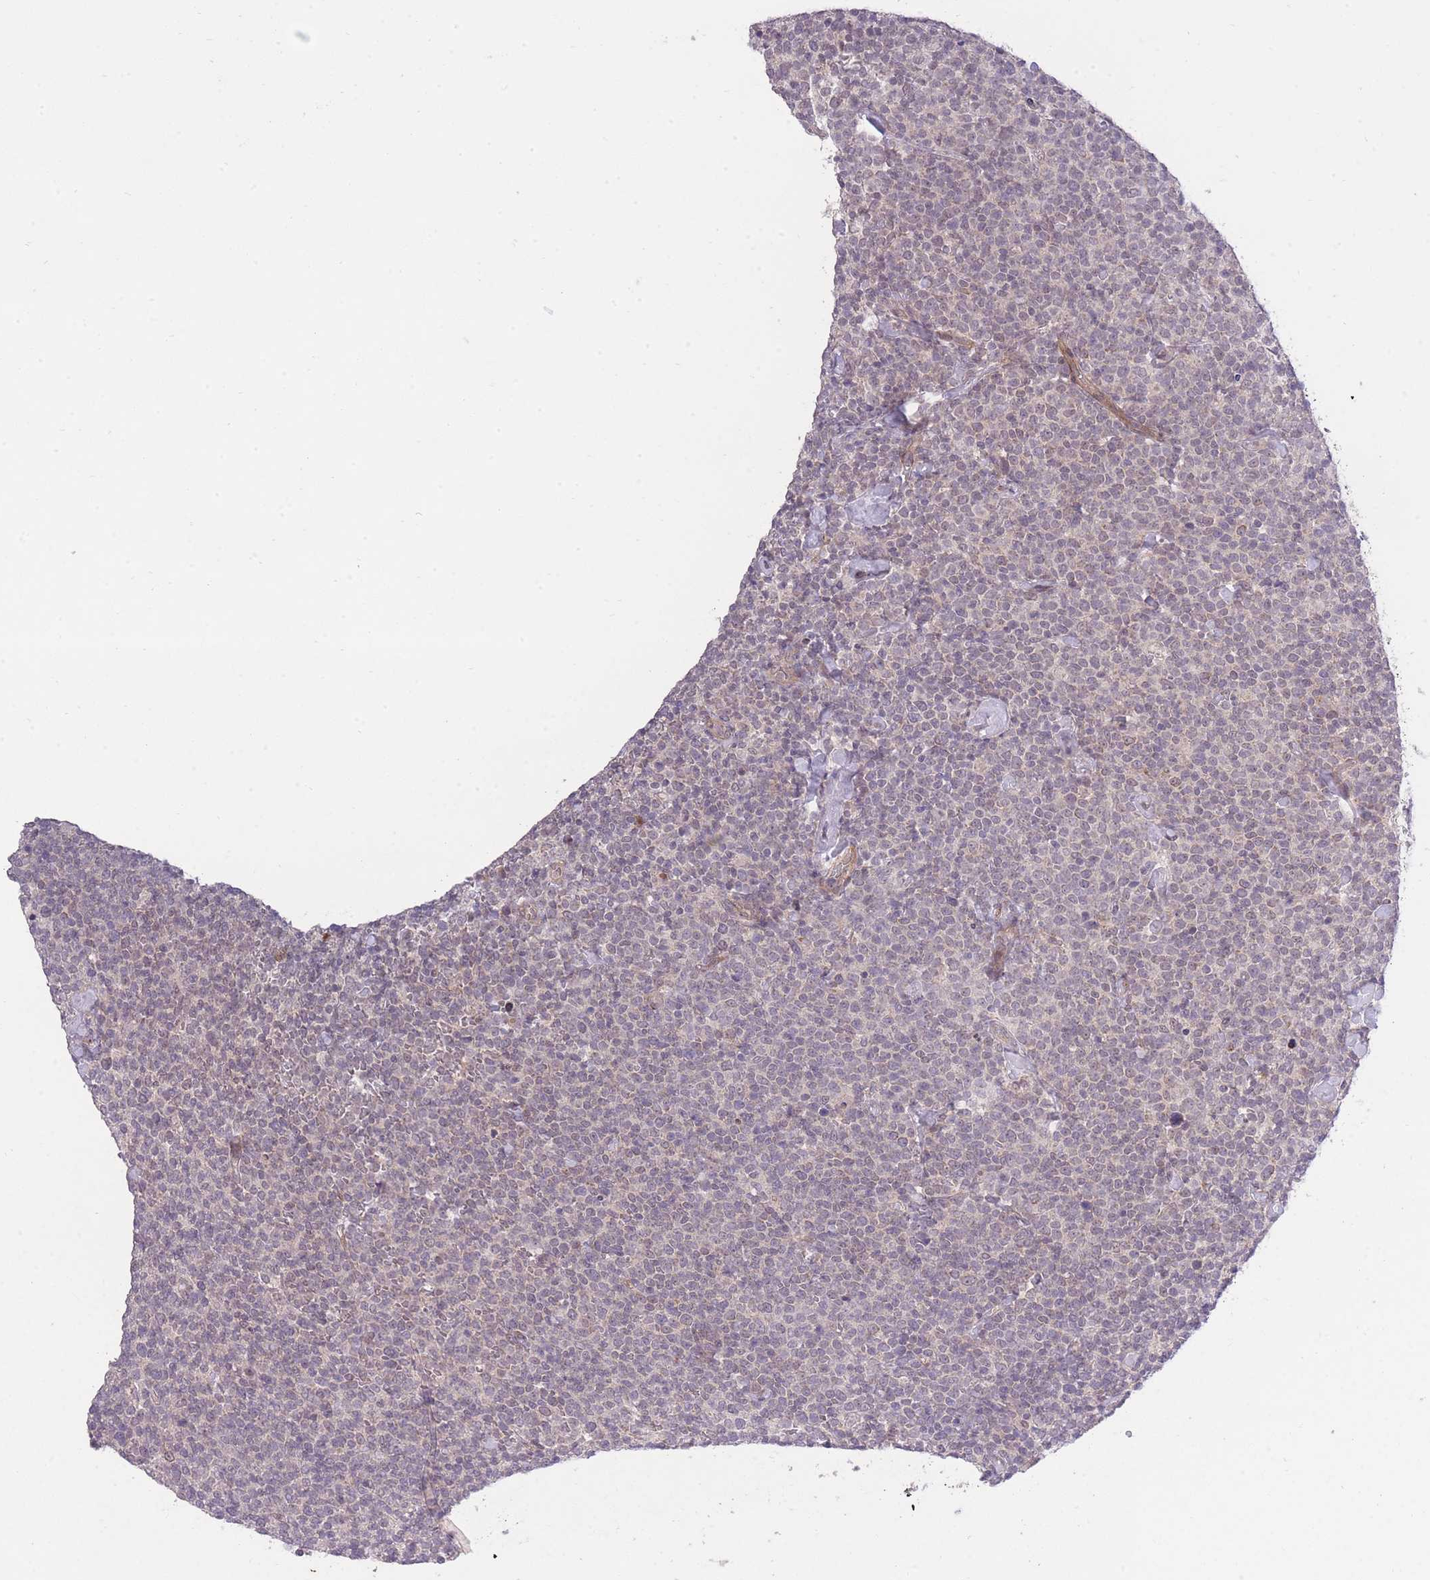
{"staining": {"intensity": "negative", "quantity": "none", "location": "none"}, "tissue": "lymphoma", "cell_type": "Tumor cells", "image_type": "cancer", "snomed": [{"axis": "morphology", "description": "Malignant lymphoma, non-Hodgkin's type, High grade"}, {"axis": "topography", "description": "Lymph node"}], "caption": "Image shows no protein positivity in tumor cells of high-grade malignant lymphoma, non-Hodgkin's type tissue.", "gene": "ELOA2", "patient": {"sex": "male", "age": 61}}